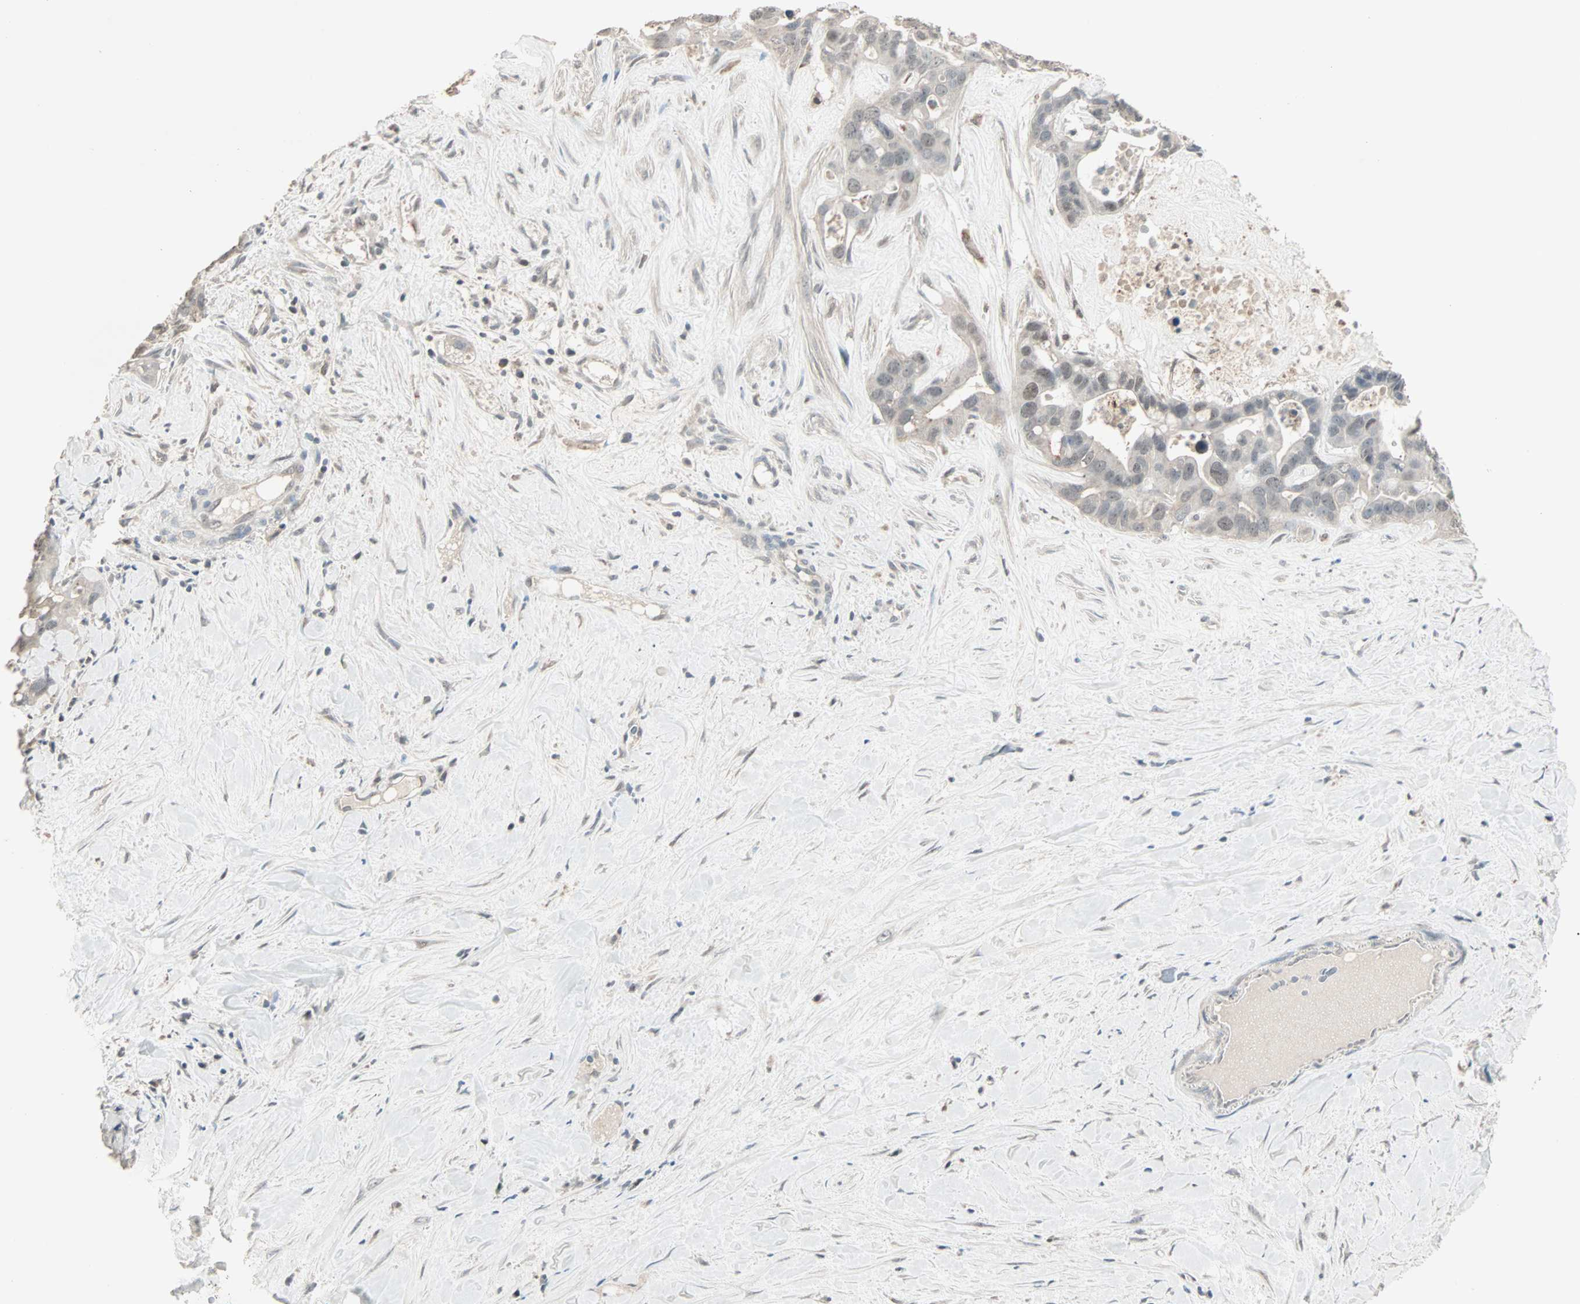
{"staining": {"intensity": "weak", "quantity": "25%-75%", "location": "cytoplasmic/membranous,nuclear"}, "tissue": "liver cancer", "cell_type": "Tumor cells", "image_type": "cancer", "snomed": [{"axis": "morphology", "description": "Cholangiocarcinoma"}, {"axis": "topography", "description": "Liver"}], "caption": "Liver cholangiocarcinoma stained with a brown dye exhibits weak cytoplasmic/membranous and nuclear positive expression in approximately 25%-75% of tumor cells.", "gene": "KDM4A", "patient": {"sex": "female", "age": 65}}